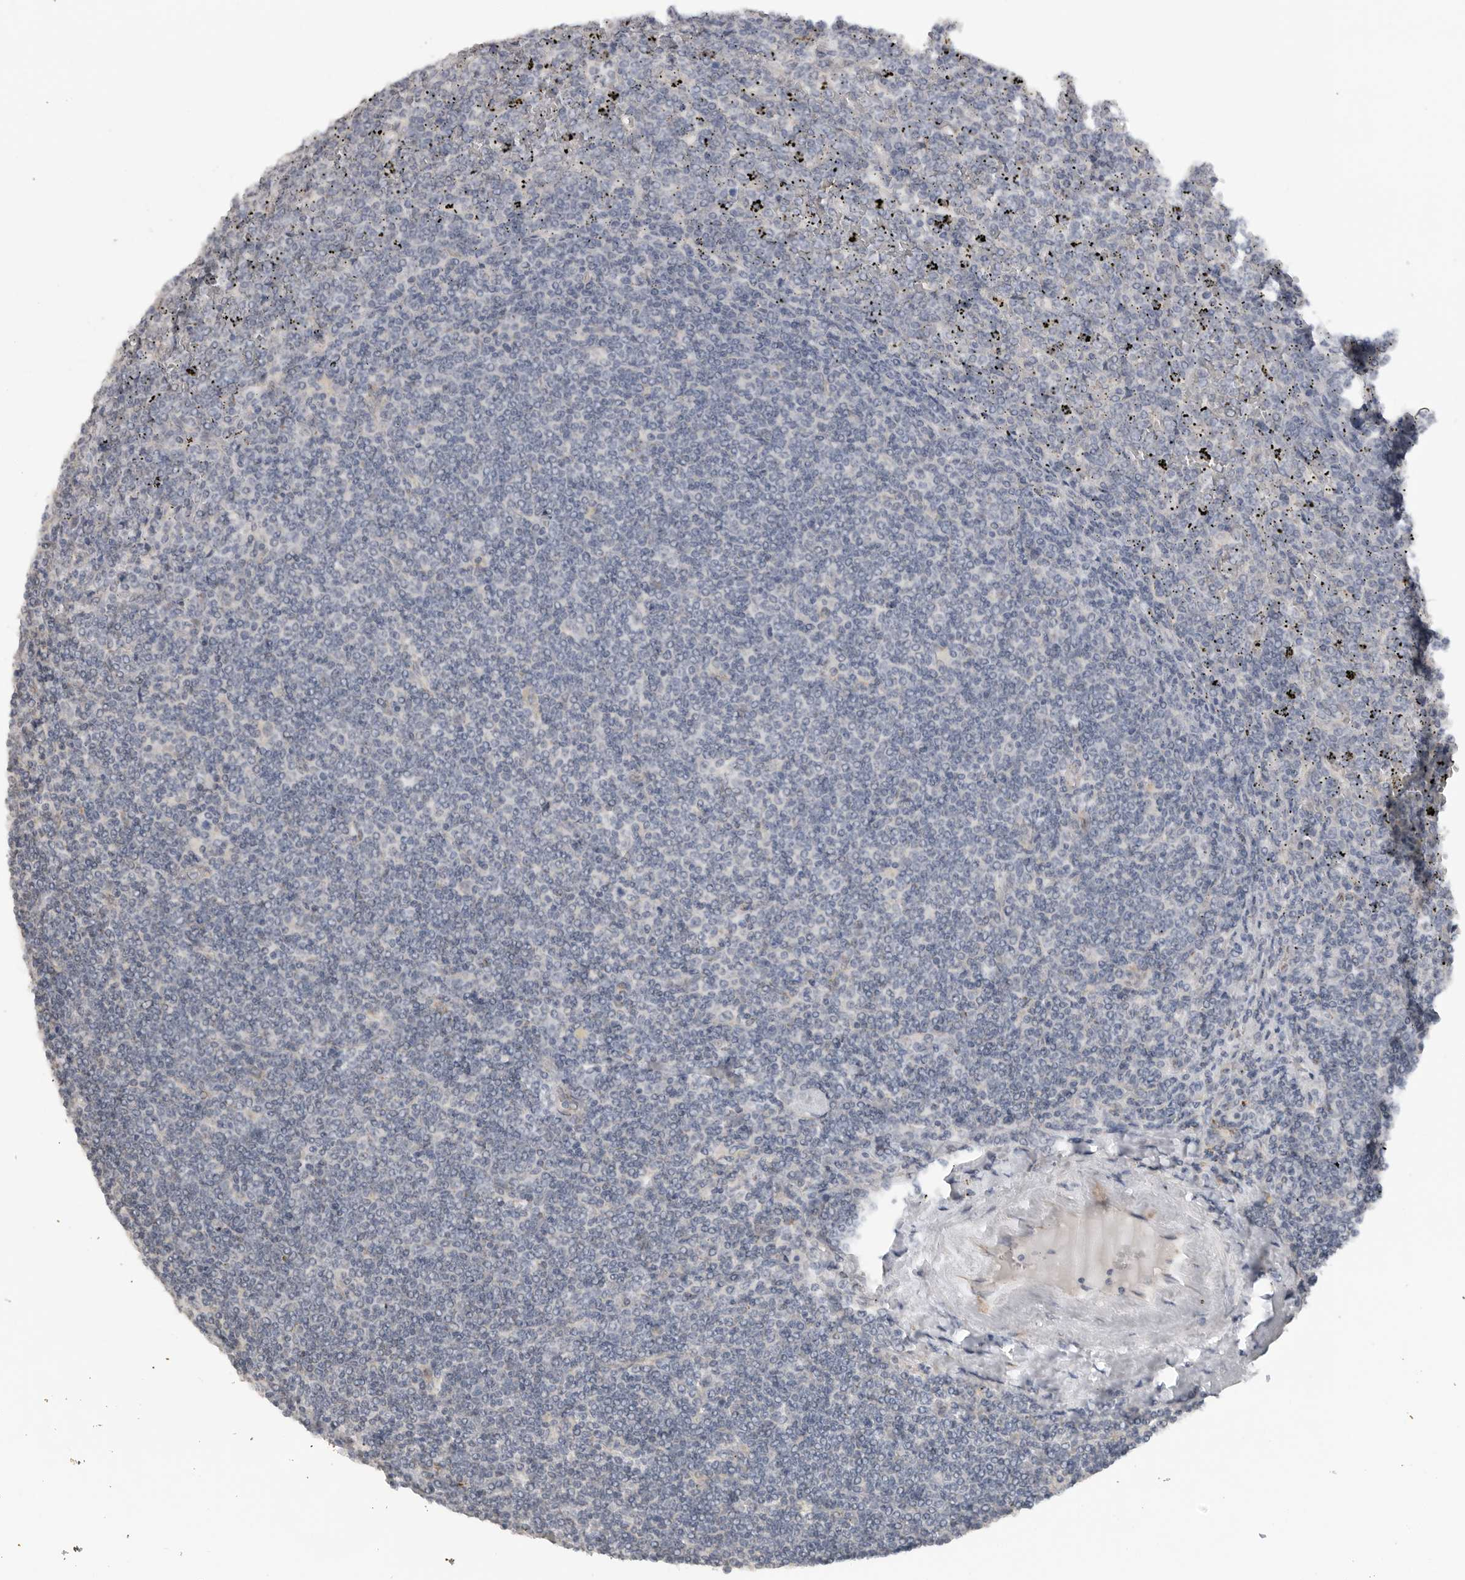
{"staining": {"intensity": "negative", "quantity": "none", "location": "none"}, "tissue": "lymphoma", "cell_type": "Tumor cells", "image_type": "cancer", "snomed": [{"axis": "morphology", "description": "Malignant lymphoma, non-Hodgkin's type, Low grade"}, {"axis": "topography", "description": "Spleen"}], "caption": "A high-resolution photomicrograph shows IHC staining of lymphoma, which shows no significant positivity in tumor cells.", "gene": "DYRK2", "patient": {"sex": "female", "age": 19}}